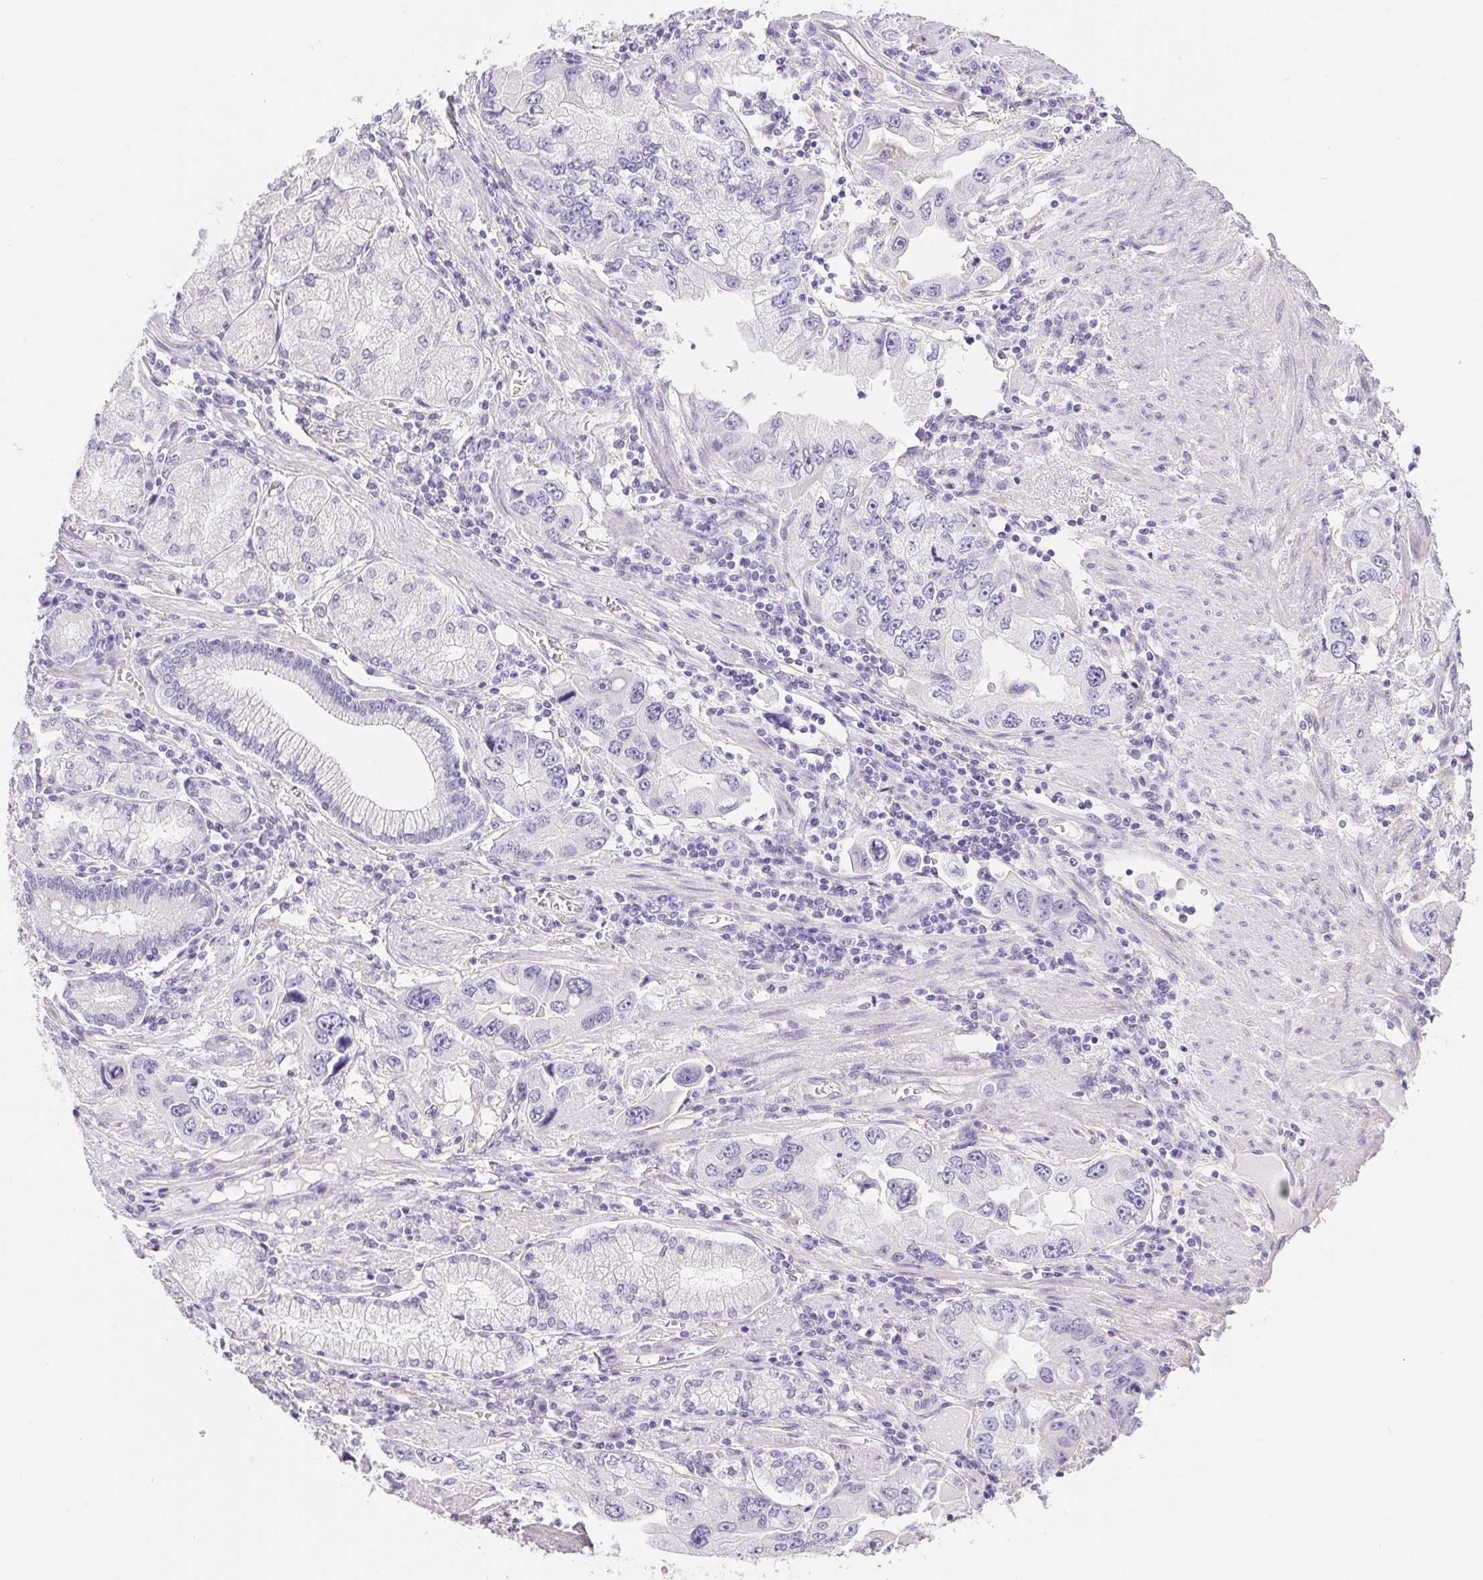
{"staining": {"intensity": "negative", "quantity": "none", "location": "none"}, "tissue": "stomach cancer", "cell_type": "Tumor cells", "image_type": "cancer", "snomed": [{"axis": "morphology", "description": "Adenocarcinoma, NOS"}, {"axis": "topography", "description": "Stomach, lower"}], "caption": "A photomicrograph of human stomach cancer (adenocarcinoma) is negative for staining in tumor cells.", "gene": "PNLIP", "patient": {"sex": "female", "age": 93}}